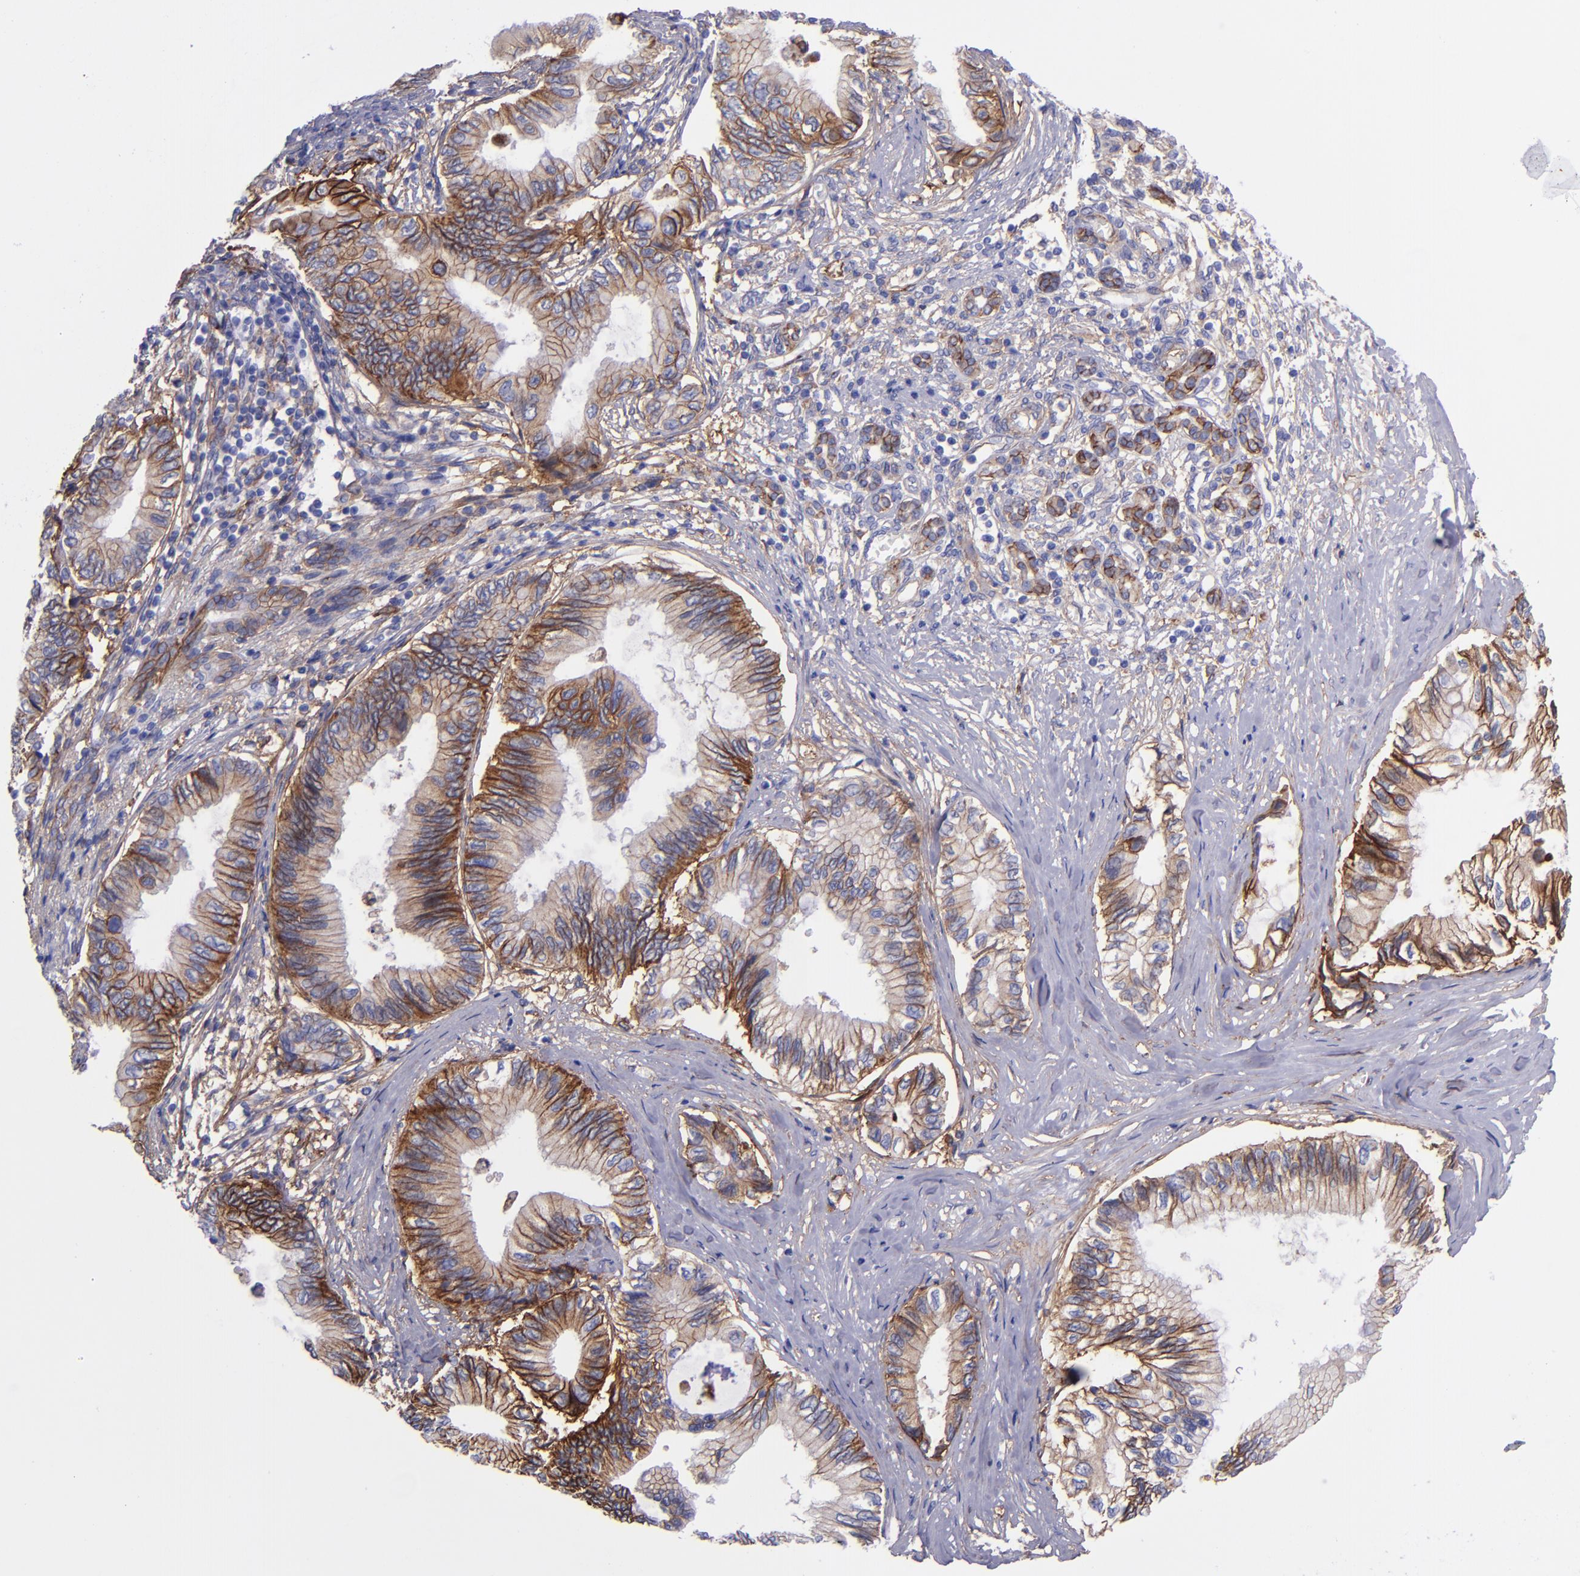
{"staining": {"intensity": "moderate", "quantity": "25%-75%", "location": "cytoplasmic/membranous"}, "tissue": "pancreatic cancer", "cell_type": "Tumor cells", "image_type": "cancer", "snomed": [{"axis": "morphology", "description": "Adenocarcinoma, NOS"}, {"axis": "topography", "description": "Pancreas"}], "caption": "A brown stain shows moderate cytoplasmic/membranous expression of a protein in human adenocarcinoma (pancreatic) tumor cells. (DAB IHC, brown staining for protein, blue staining for nuclei).", "gene": "ITGAV", "patient": {"sex": "female", "age": 66}}